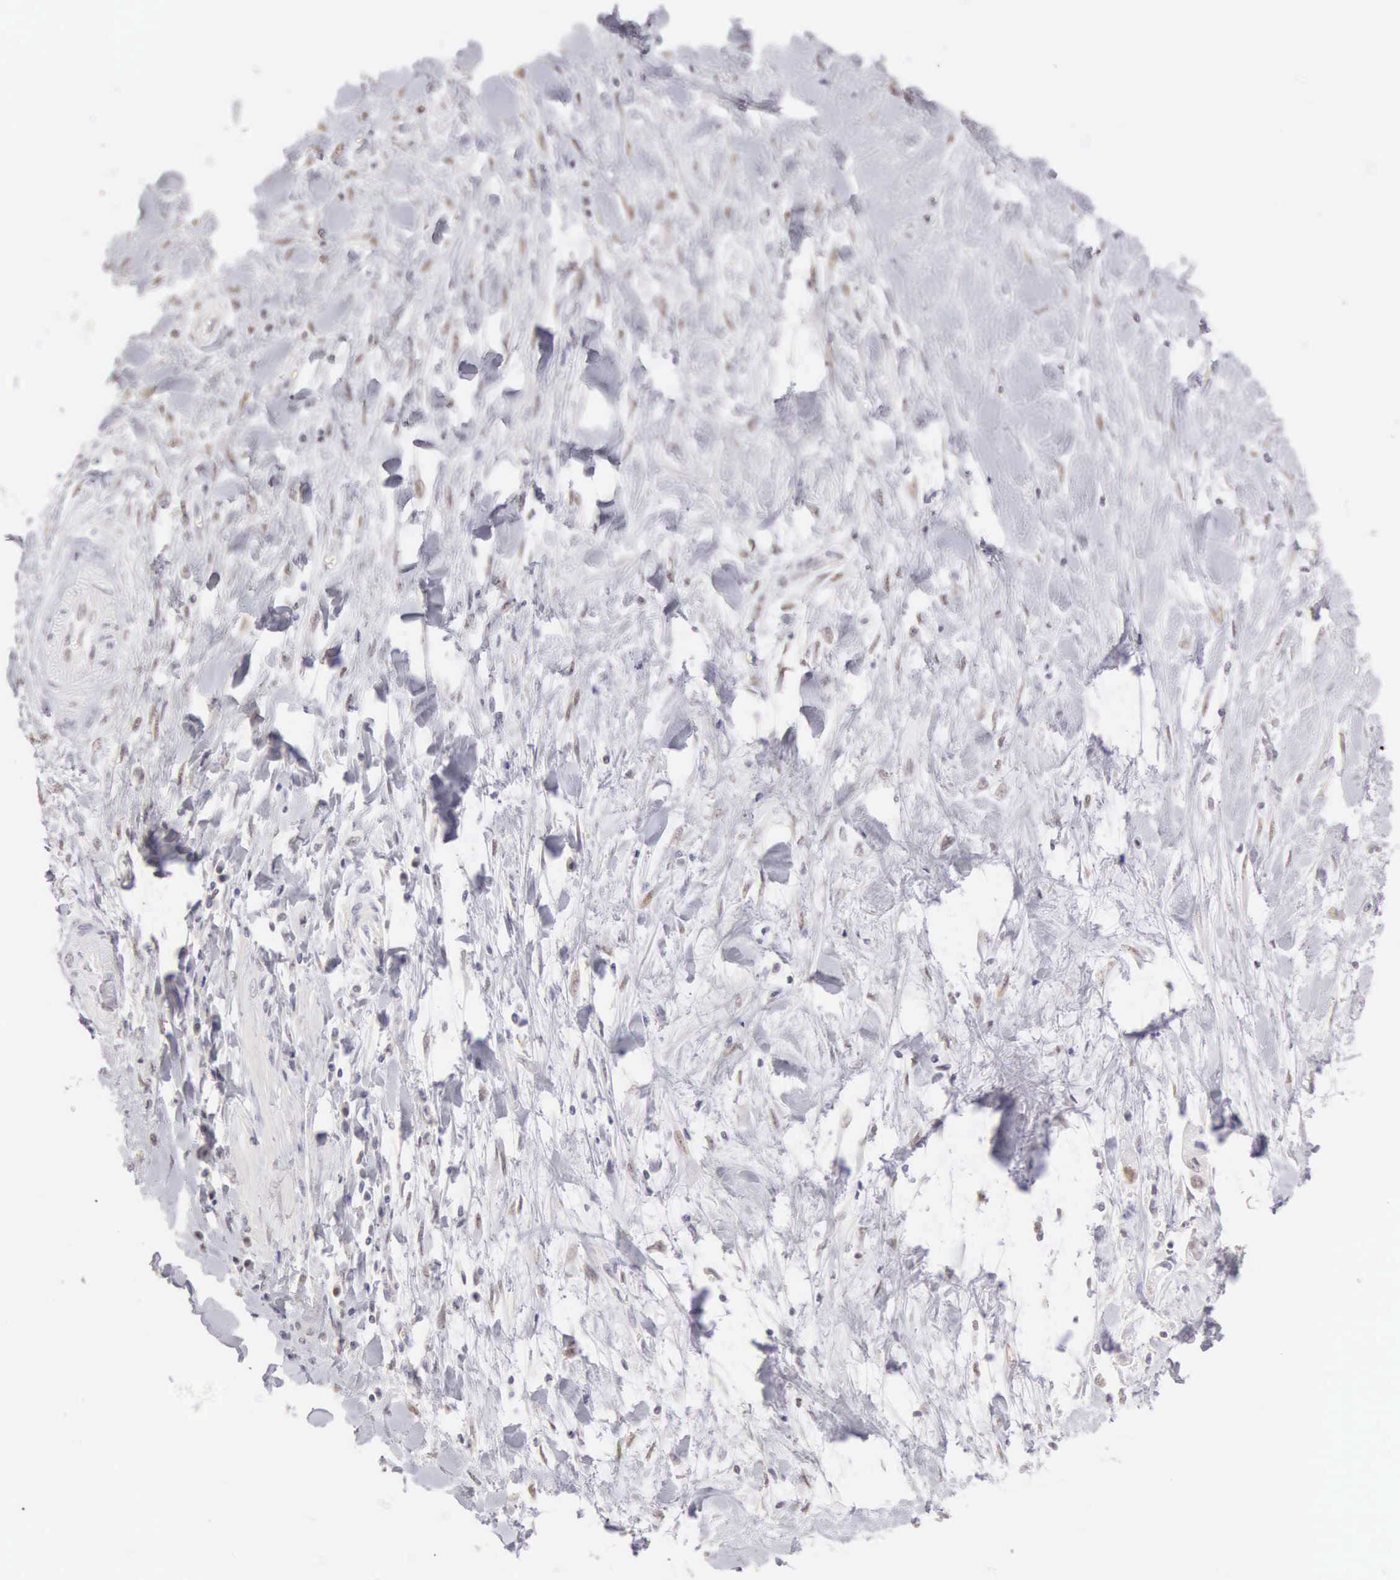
{"staining": {"intensity": "negative", "quantity": "none", "location": "none"}, "tissue": "liver cancer", "cell_type": "Tumor cells", "image_type": "cancer", "snomed": [{"axis": "morphology", "description": "Cholangiocarcinoma"}, {"axis": "topography", "description": "Liver"}], "caption": "Human liver cancer (cholangiocarcinoma) stained for a protein using immunohistochemistry reveals no expression in tumor cells.", "gene": "UBA1", "patient": {"sex": "male", "age": 57}}